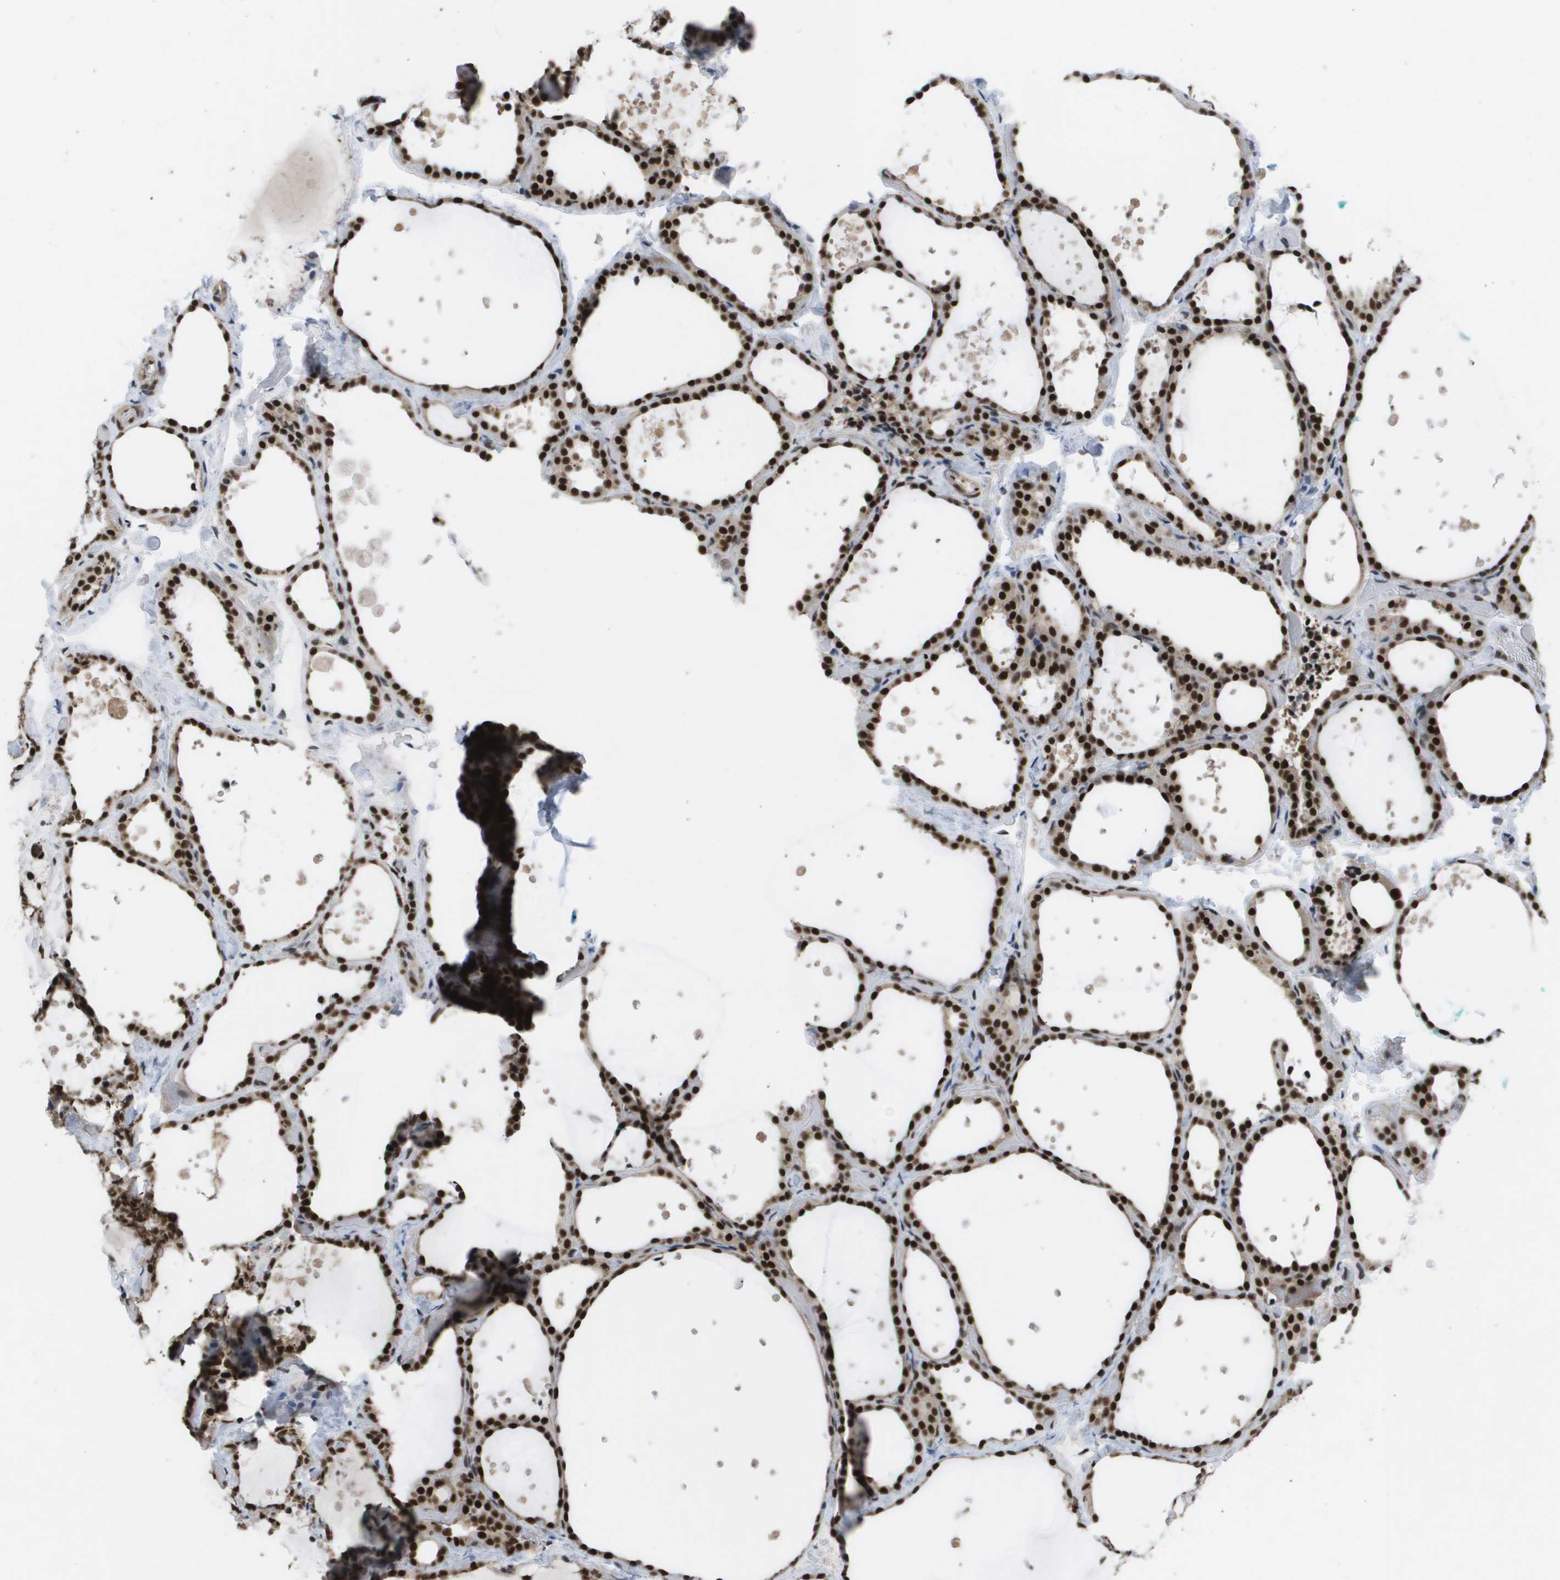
{"staining": {"intensity": "strong", "quantity": ">75%", "location": "nuclear"}, "tissue": "thyroid gland", "cell_type": "Glandular cells", "image_type": "normal", "snomed": [{"axis": "morphology", "description": "Normal tissue, NOS"}, {"axis": "topography", "description": "Thyroid gland"}], "caption": "Strong nuclear protein positivity is seen in about >75% of glandular cells in thyroid gland.", "gene": "CDT1", "patient": {"sex": "female", "age": 44}}